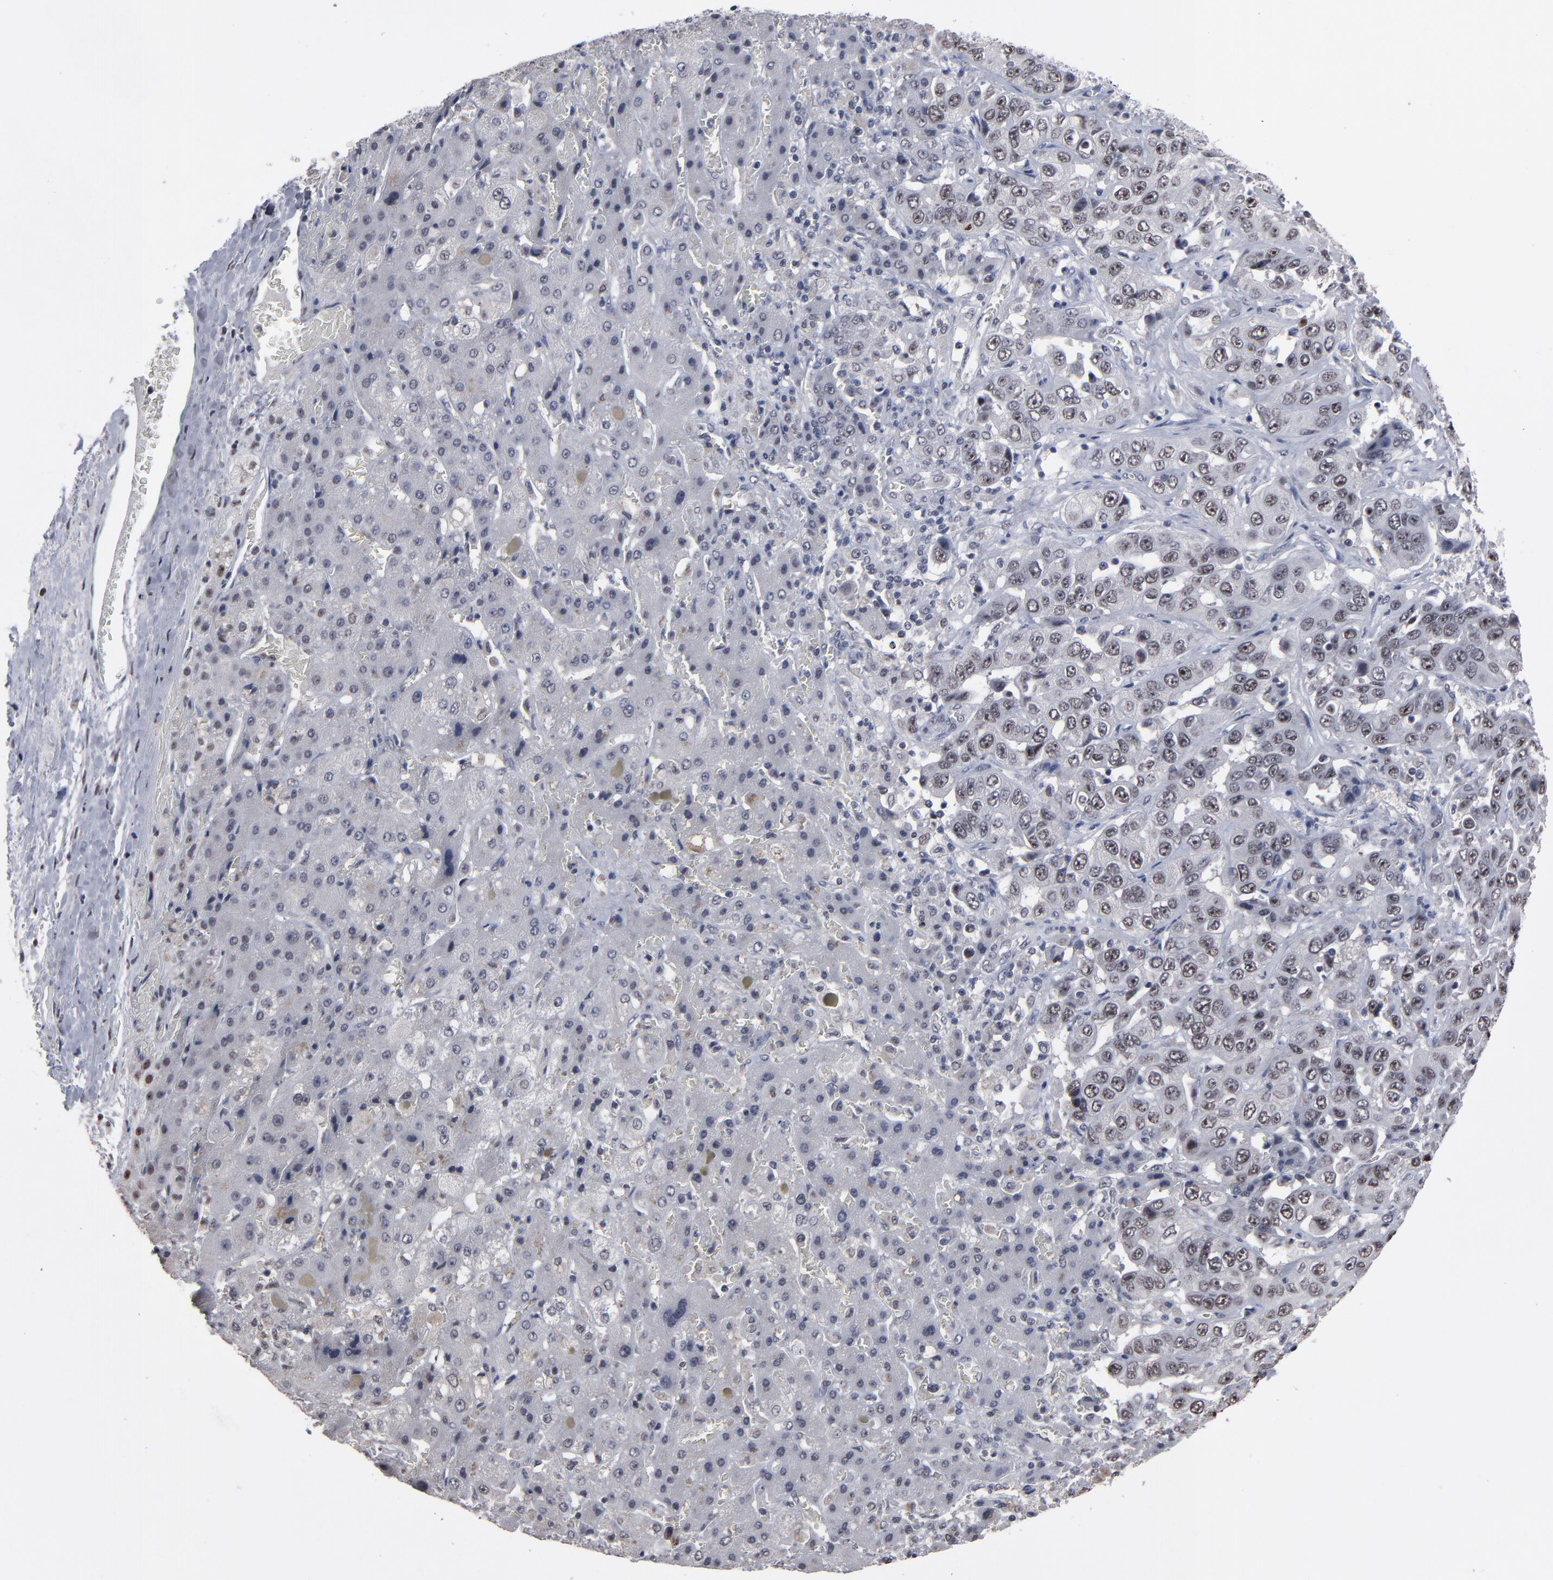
{"staining": {"intensity": "weak", "quantity": "<25%", "location": "nuclear"}, "tissue": "liver cancer", "cell_type": "Tumor cells", "image_type": "cancer", "snomed": [{"axis": "morphology", "description": "Cholangiocarcinoma"}, {"axis": "topography", "description": "Liver"}], "caption": "Tumor cells are negative for brown protein staining in liver cancer (cholangiocarcinoma). (Immunohistochemistry (ihc), brightfield microscopy, high magnification).", "gene": "SSRP1", "patient": {"sex": "female", "age": 52}}